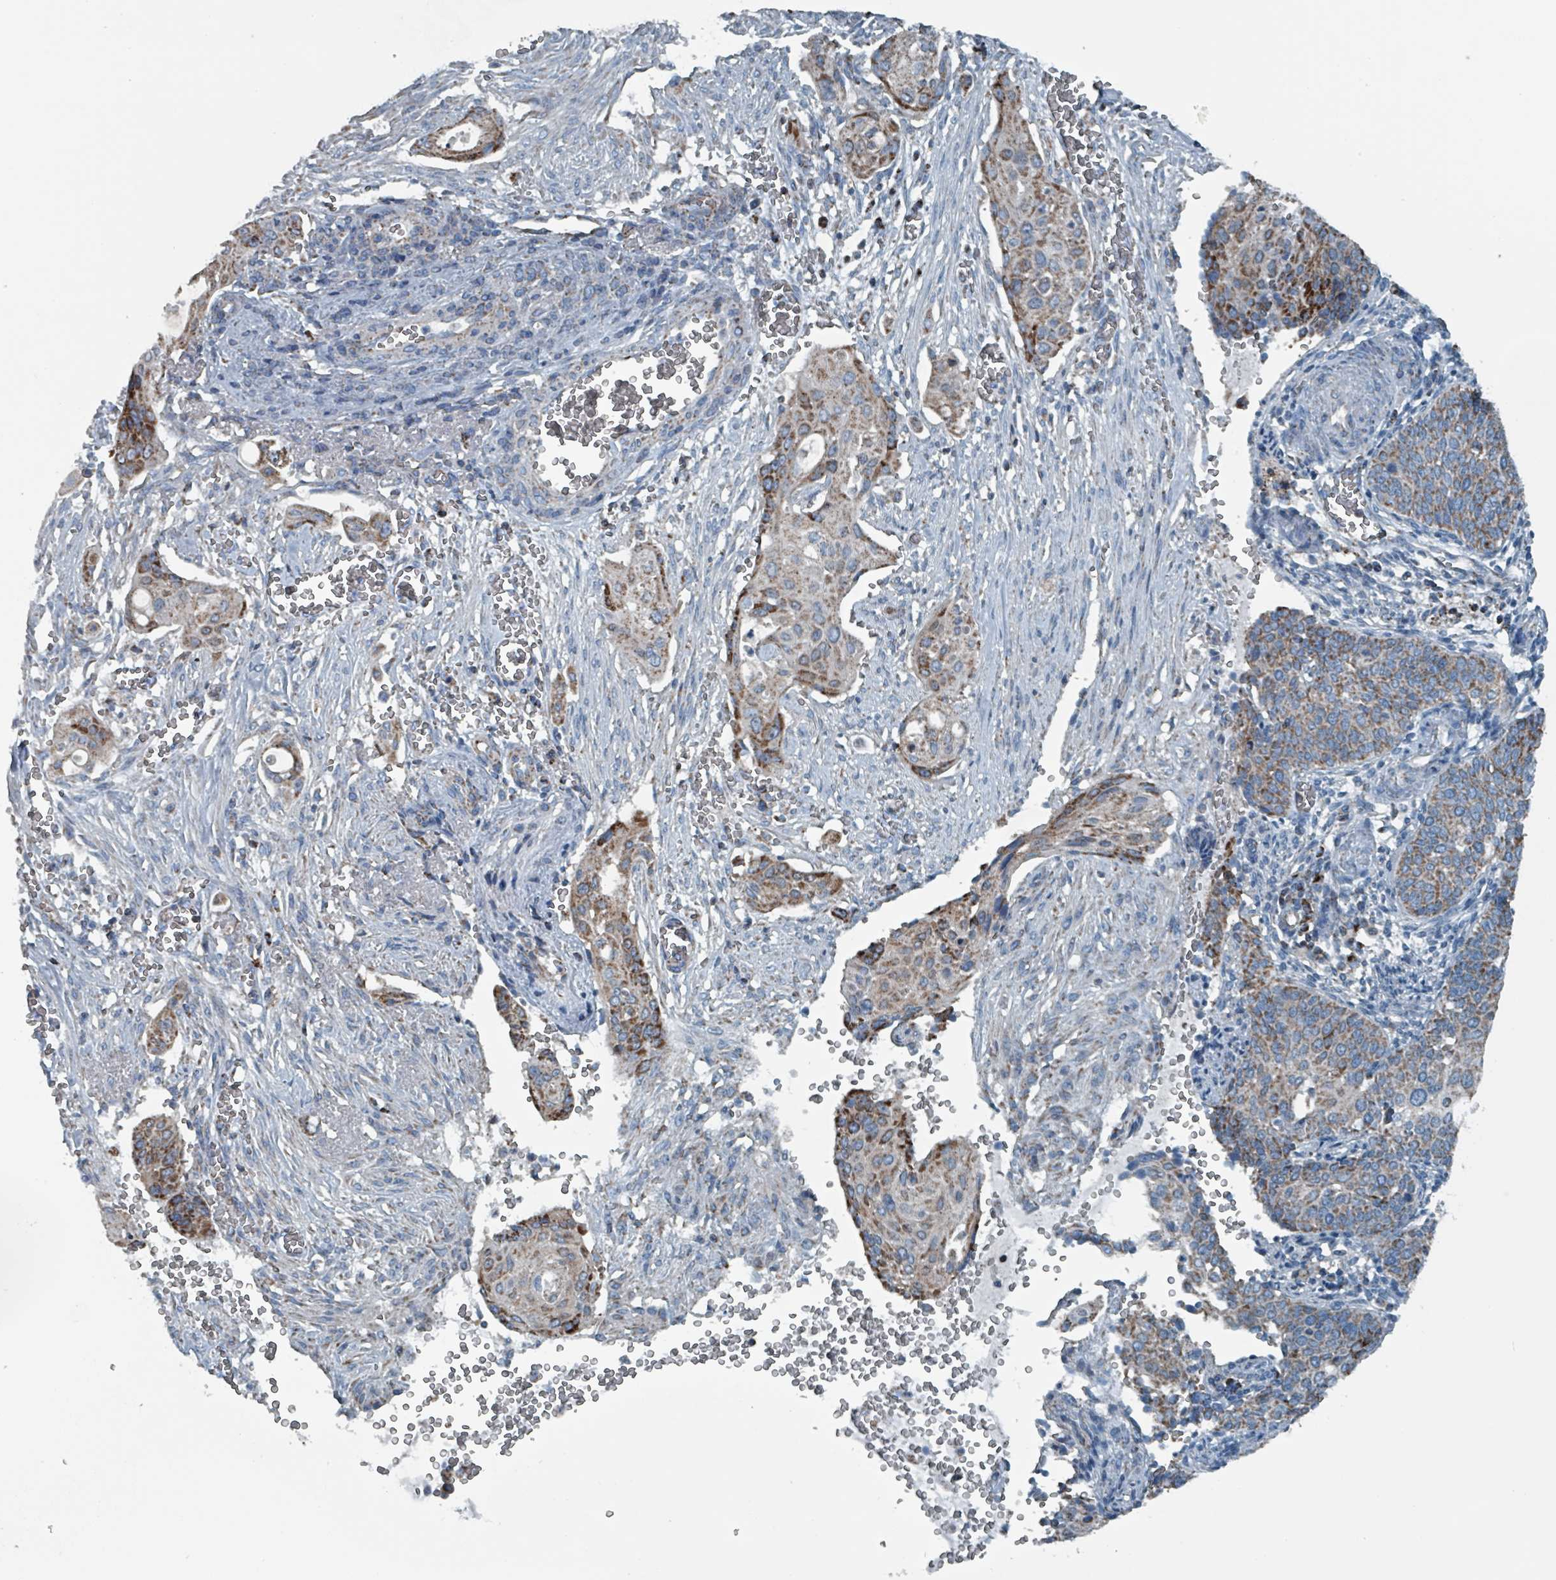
{"staining": {"intensity": "moderate", "quantity": ">75%", "location": "cytoplasmic/membranous"}, "tissue": "cervical cancer", "cell_type": "Tumor cells", "image_type": "cancer", "snomed": [{"axis": "morphology", "description": "Squamous cell carcinoma, NOS"}, {"axis": "topography", "description": "Cervix"}], "caption": "About >75% of tumor cells in human cervical cancer (squamous cell carcinoma) display moderate cytoplasmic/membranous protein staining as visualized by brown immunohistochemical staining.", "gene": "ABHD18", "patient": {"sex": "female", "age": 44}}